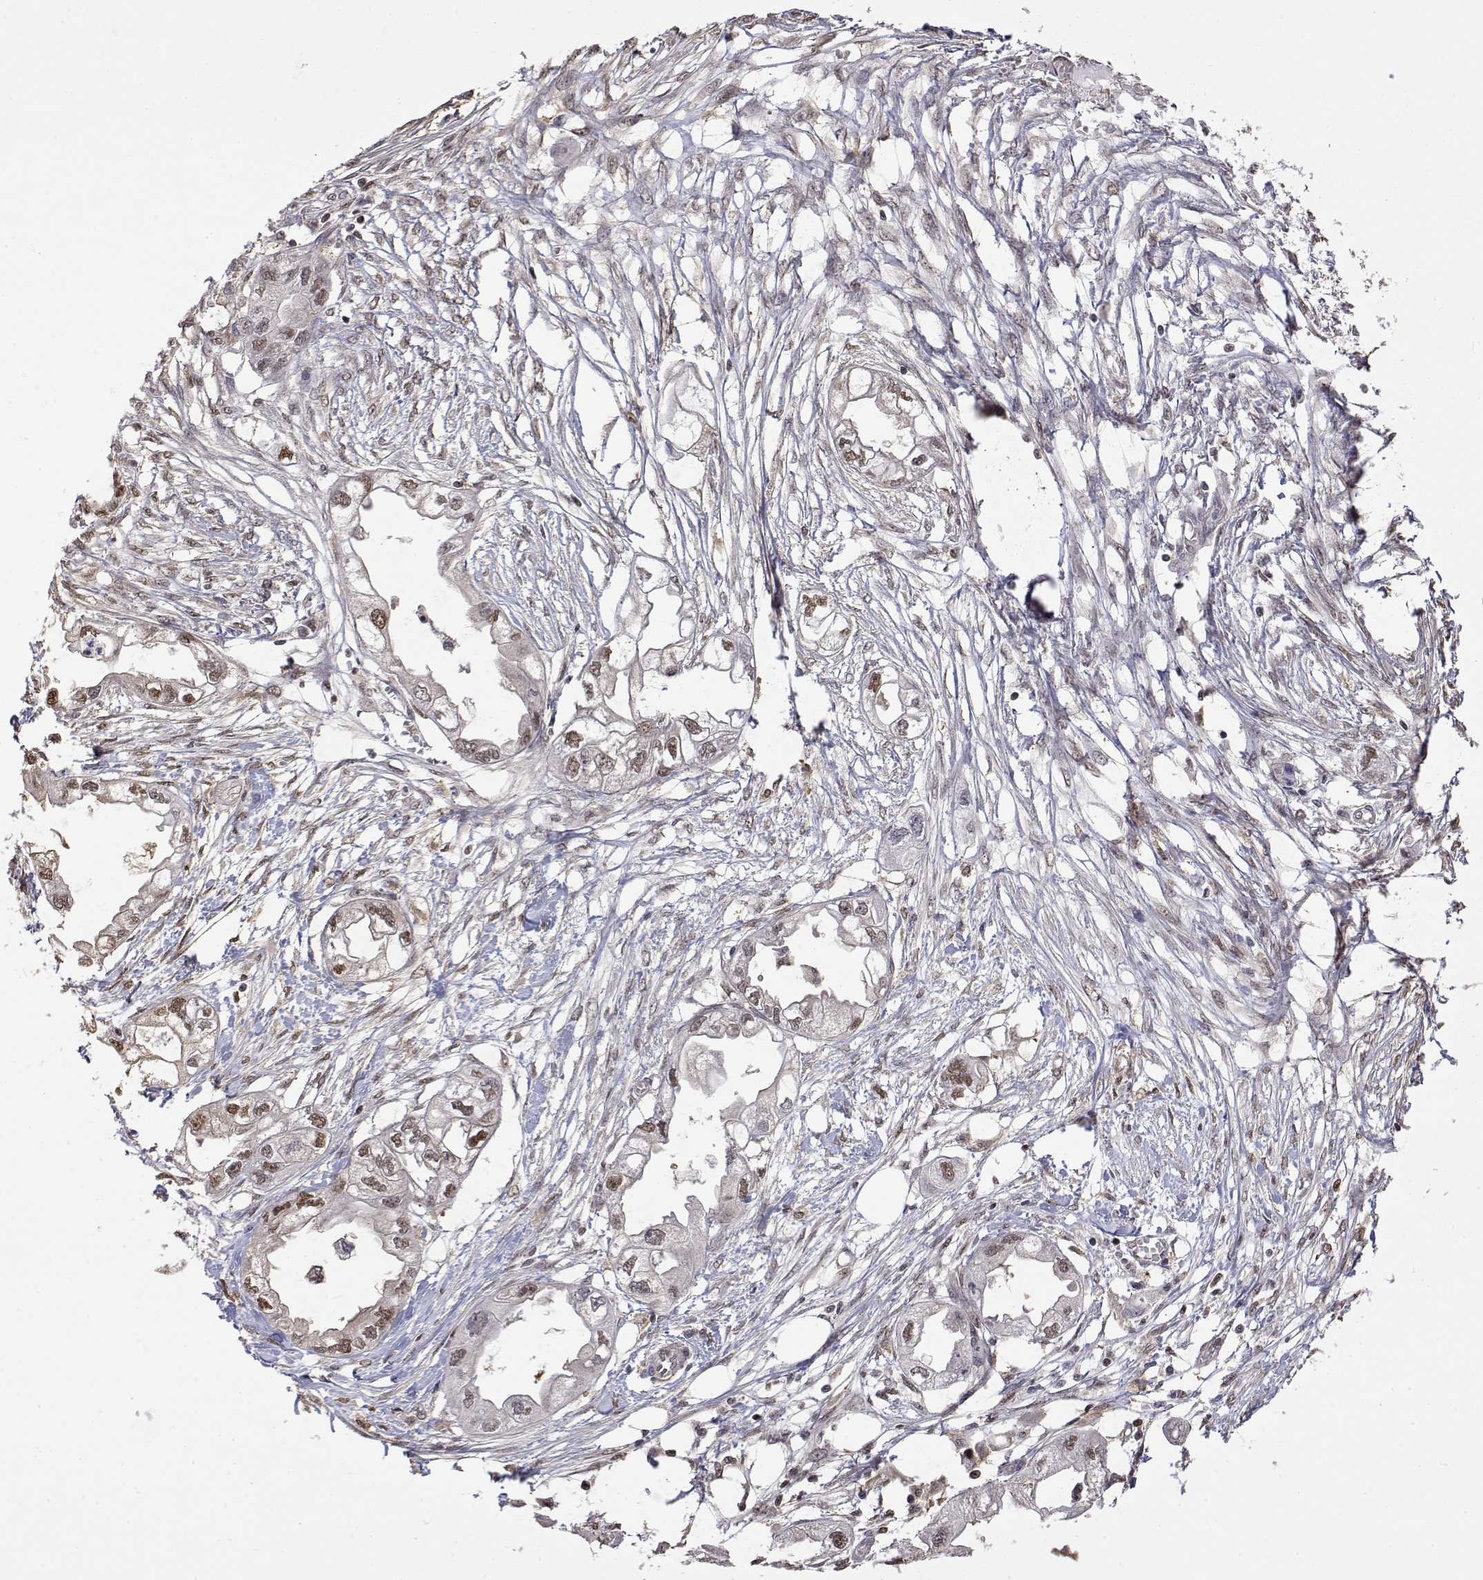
{"staining": {"intensity": "weak", "quantity": "25%-75%", "location": "nuclear"}, "tissue": "endometrial cancer", "cell_type": "Tumor cells", "image_type": "cancer", "snomed": [{"axis": "morphology", "description": "Adenocarcinoma, NOS"}, {"axis": "morphology", "description": "Adenocarcinoma, metastatic, NOS"}, {"axis": "topography", "description": "Adipose tissue"}, {"axis": "topography", "description": "Endometrium"}], "caption": "Protein expression analysis of adenocarcinoma (endometrial) shows weak nuclear staining in about 25%-75% of tumor cells.", "gene": "TPI1", "patient": {"sex": "female", "age": 67}}